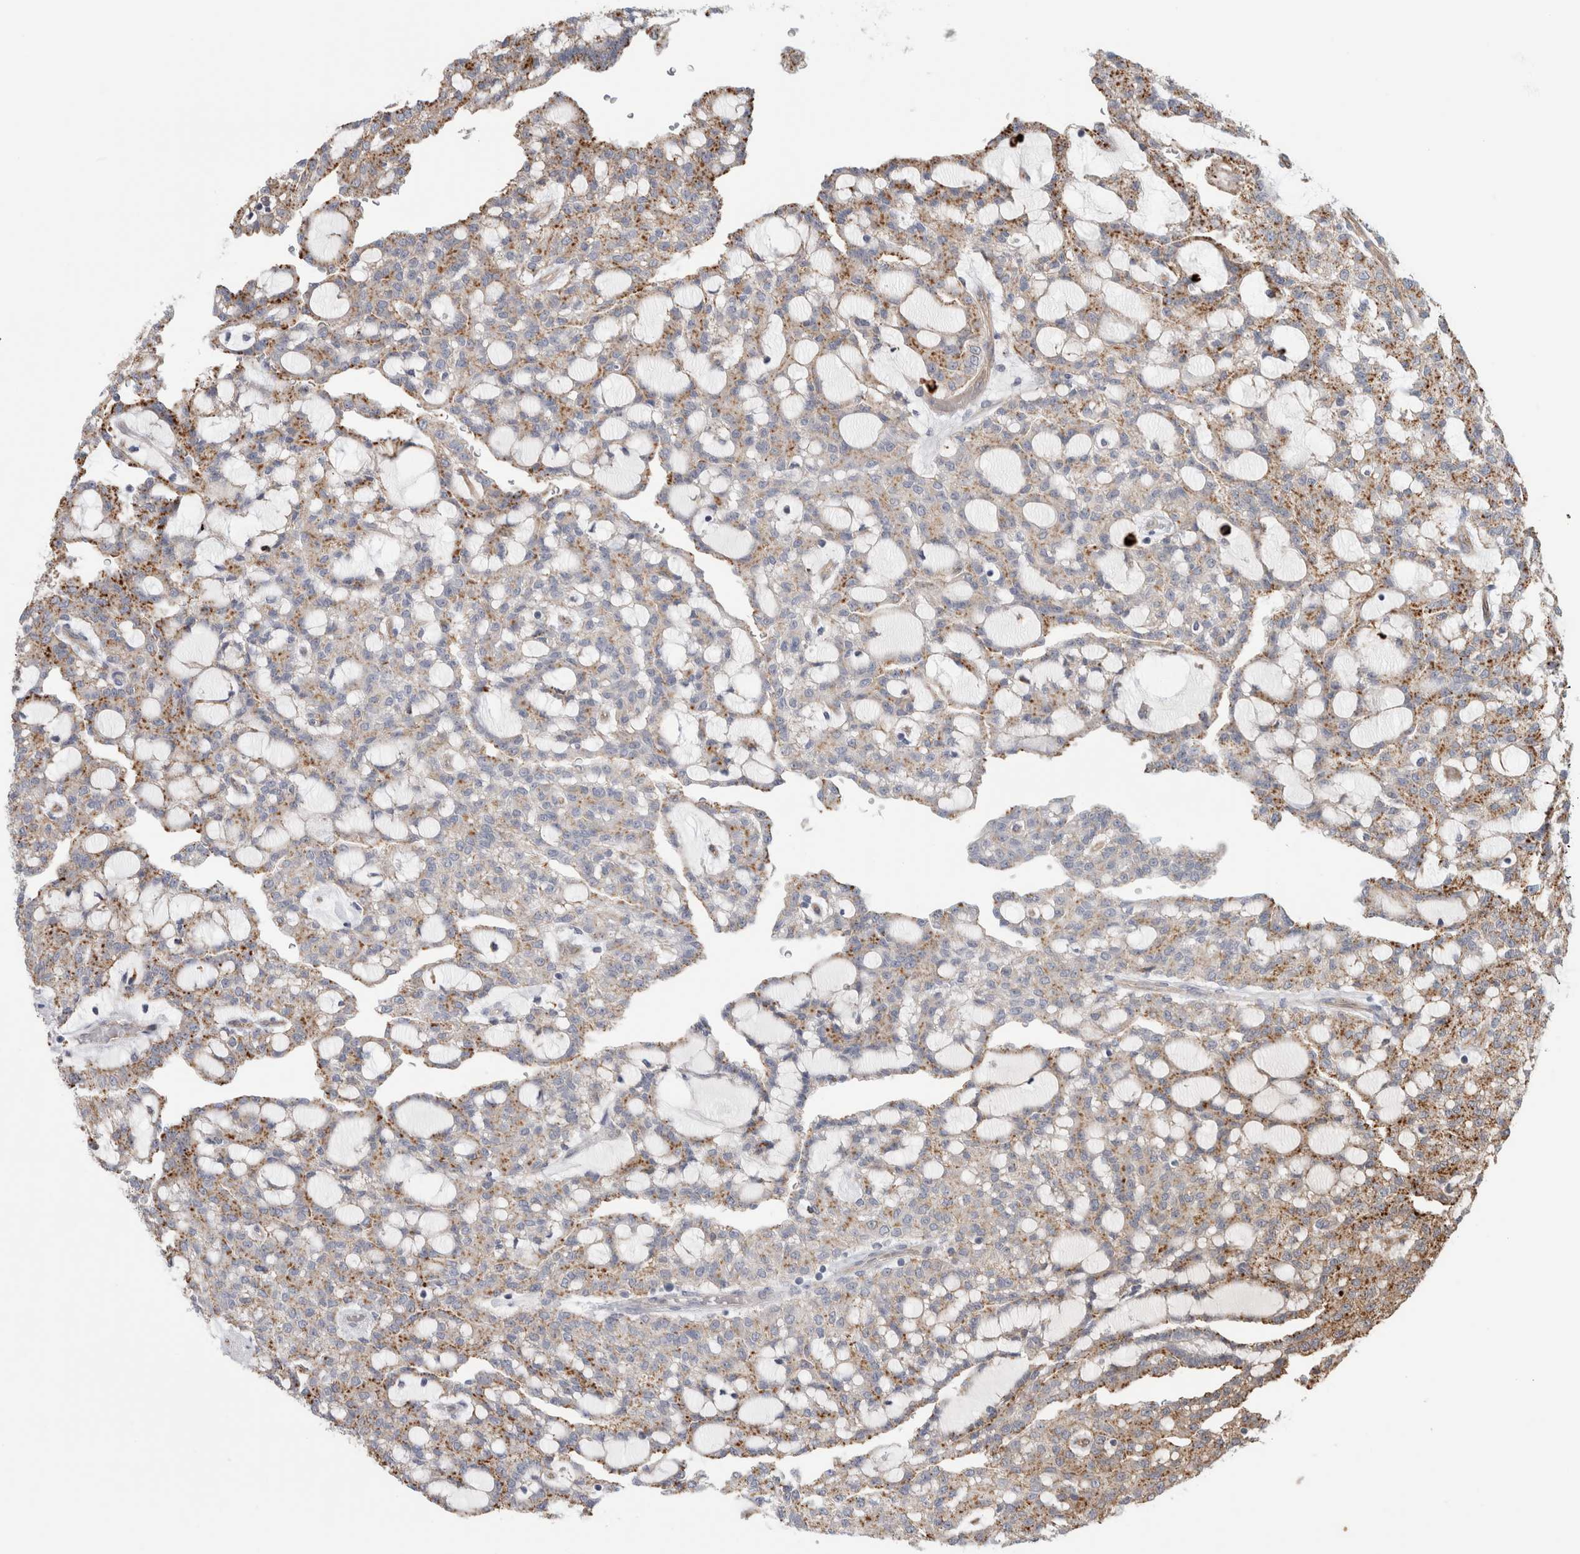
{"staining": {"intensity": "moderate", "quantity": "25%-75%", "location": "cytoplasmic/membranous"}, "tissue": "renal cancer", "cell_type": "Tumor cells", "image_type": "cancer", "snomed": [{"axis": "morphology", "description": "Adenocarcinoma, NOS"}, {"axis": "topography", "description": "Kidney"}], "caption": "Immunohistochemistry (DAB (3,3'-diaminobenzidine)) staining of adenocarcinoma (renal) reveals moderate cytoplasmic/membranous protein expression in about 25%-75% of tumor cells.", "gene": "ANKMY1", "patient": {"sex": "male", "age": 63}}